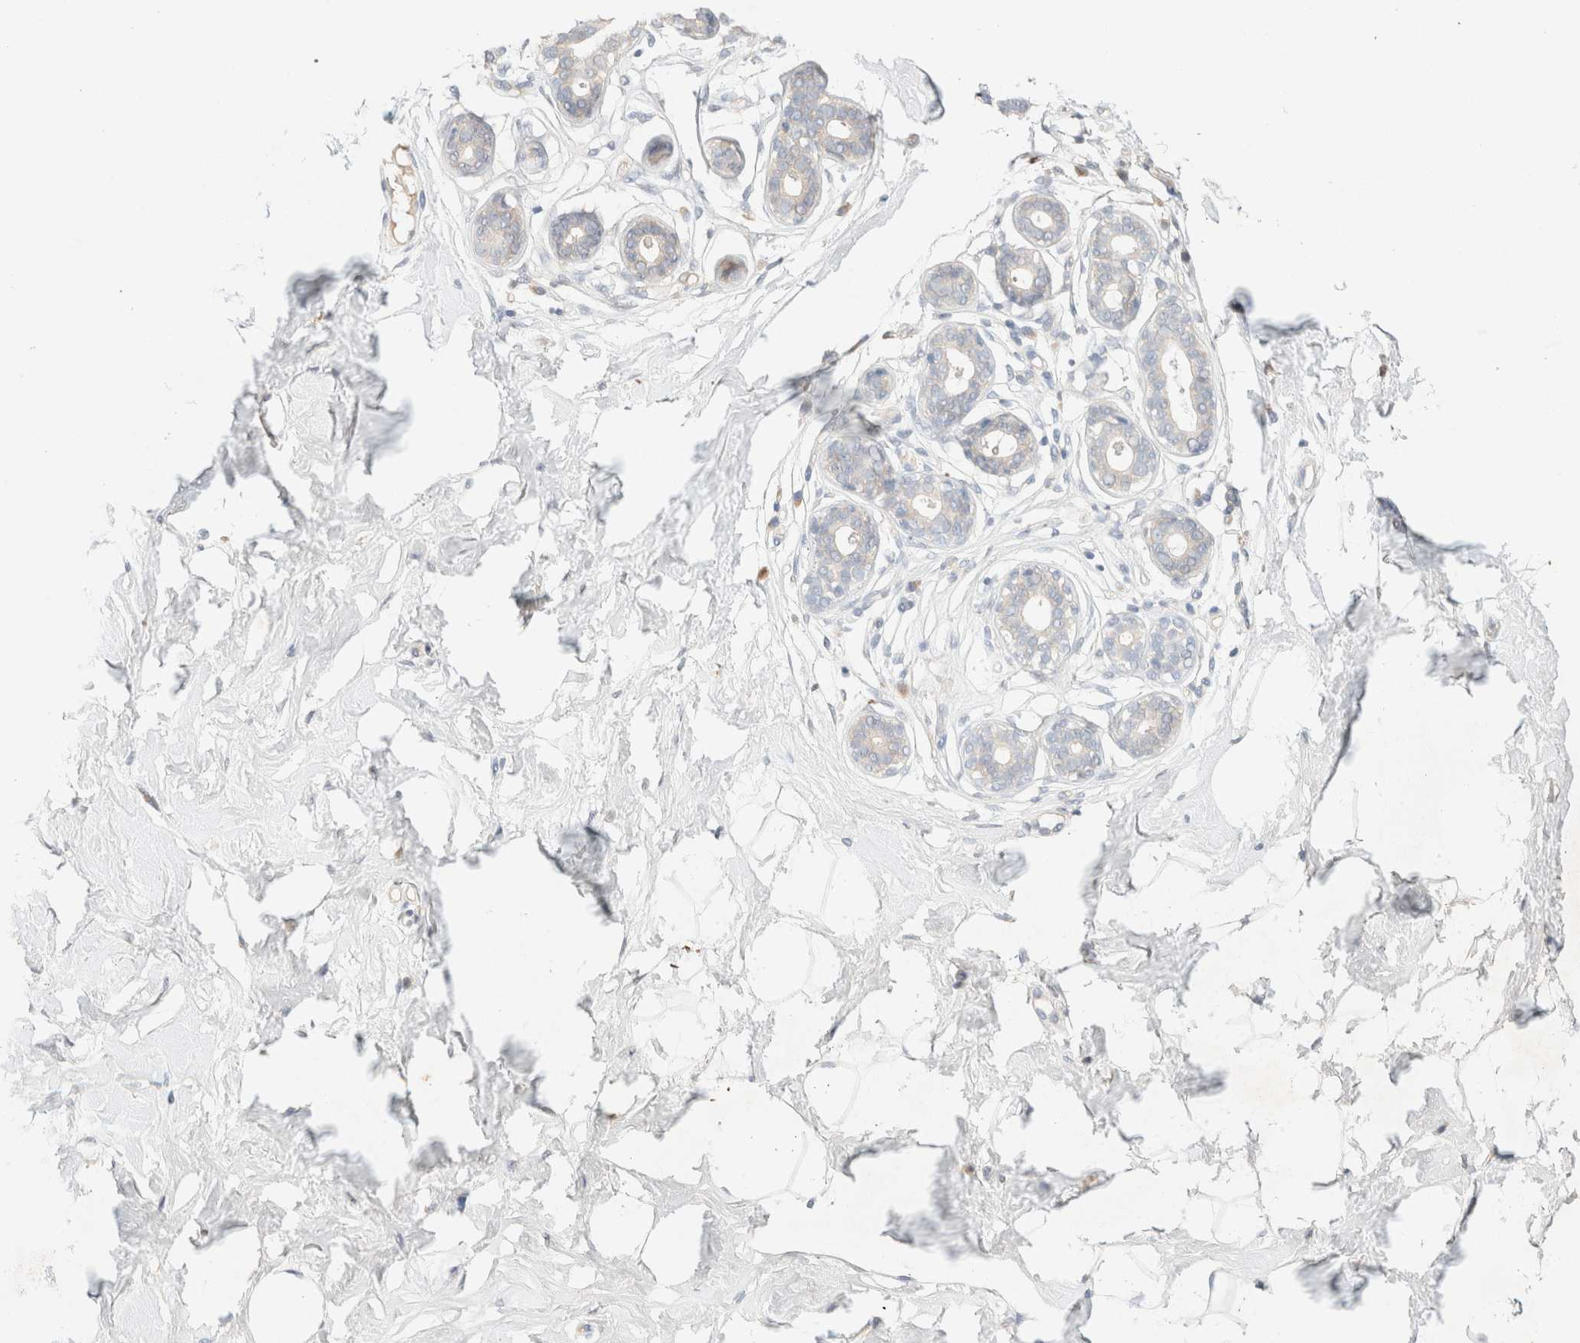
{"staining": {"intensity": "weak", "quantity": "25%-75%", "location": "cytoplasmic/membranous"}, "tissue": "breast", "cell_type": "Adipocytes", "image_type": "normal", "snomed": [{"axis": "morphology", "description": "Normal tissue, NOS"}, {"axis": "topography", "description": "Breast"}], "caption": "A micrograph showing weak cytoplasmic/membranous expression in approximately 25%-75% of adipocytes in unremarkable breast, as visualized by brown immunohistochemical staining.", "gene": "SNTB1", "patient": {"sex": "female", "age": 23}}